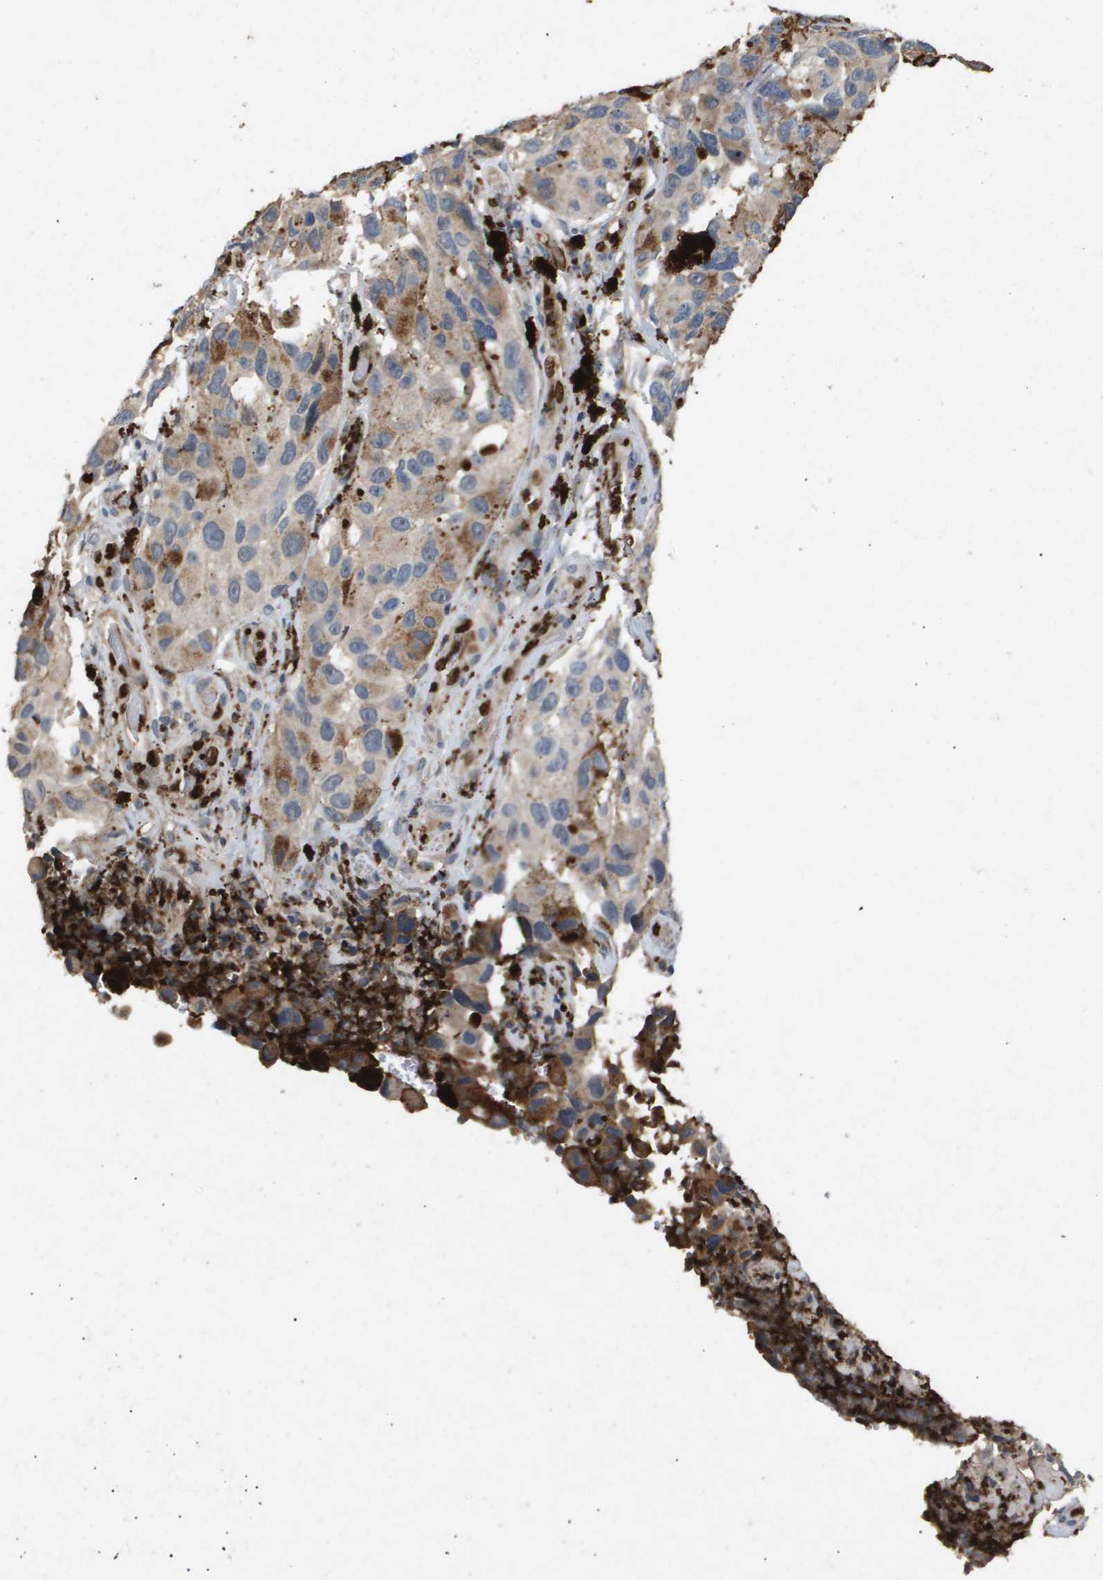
{"staining": {"intensity": "weak", "quantity": "<25%", "location": "cytoplasmic/membranous"}, "tissue": "melanoma", "cell_type": "Tumor cells", "image_type": "cancer", "snomed": [{"axis": "morphology", "description": "Malignant melanoma, NOS"}, {"axis": "topography", "description": "Skin"}], "caption": "High power microscopy photomicrograph of an immunohistochemistry (IHC) photomicrograph of melanoma, revealing no significant expression in tumor cells.", "gene": "ERG", "patient": {"sex": "female", "age": 73}}